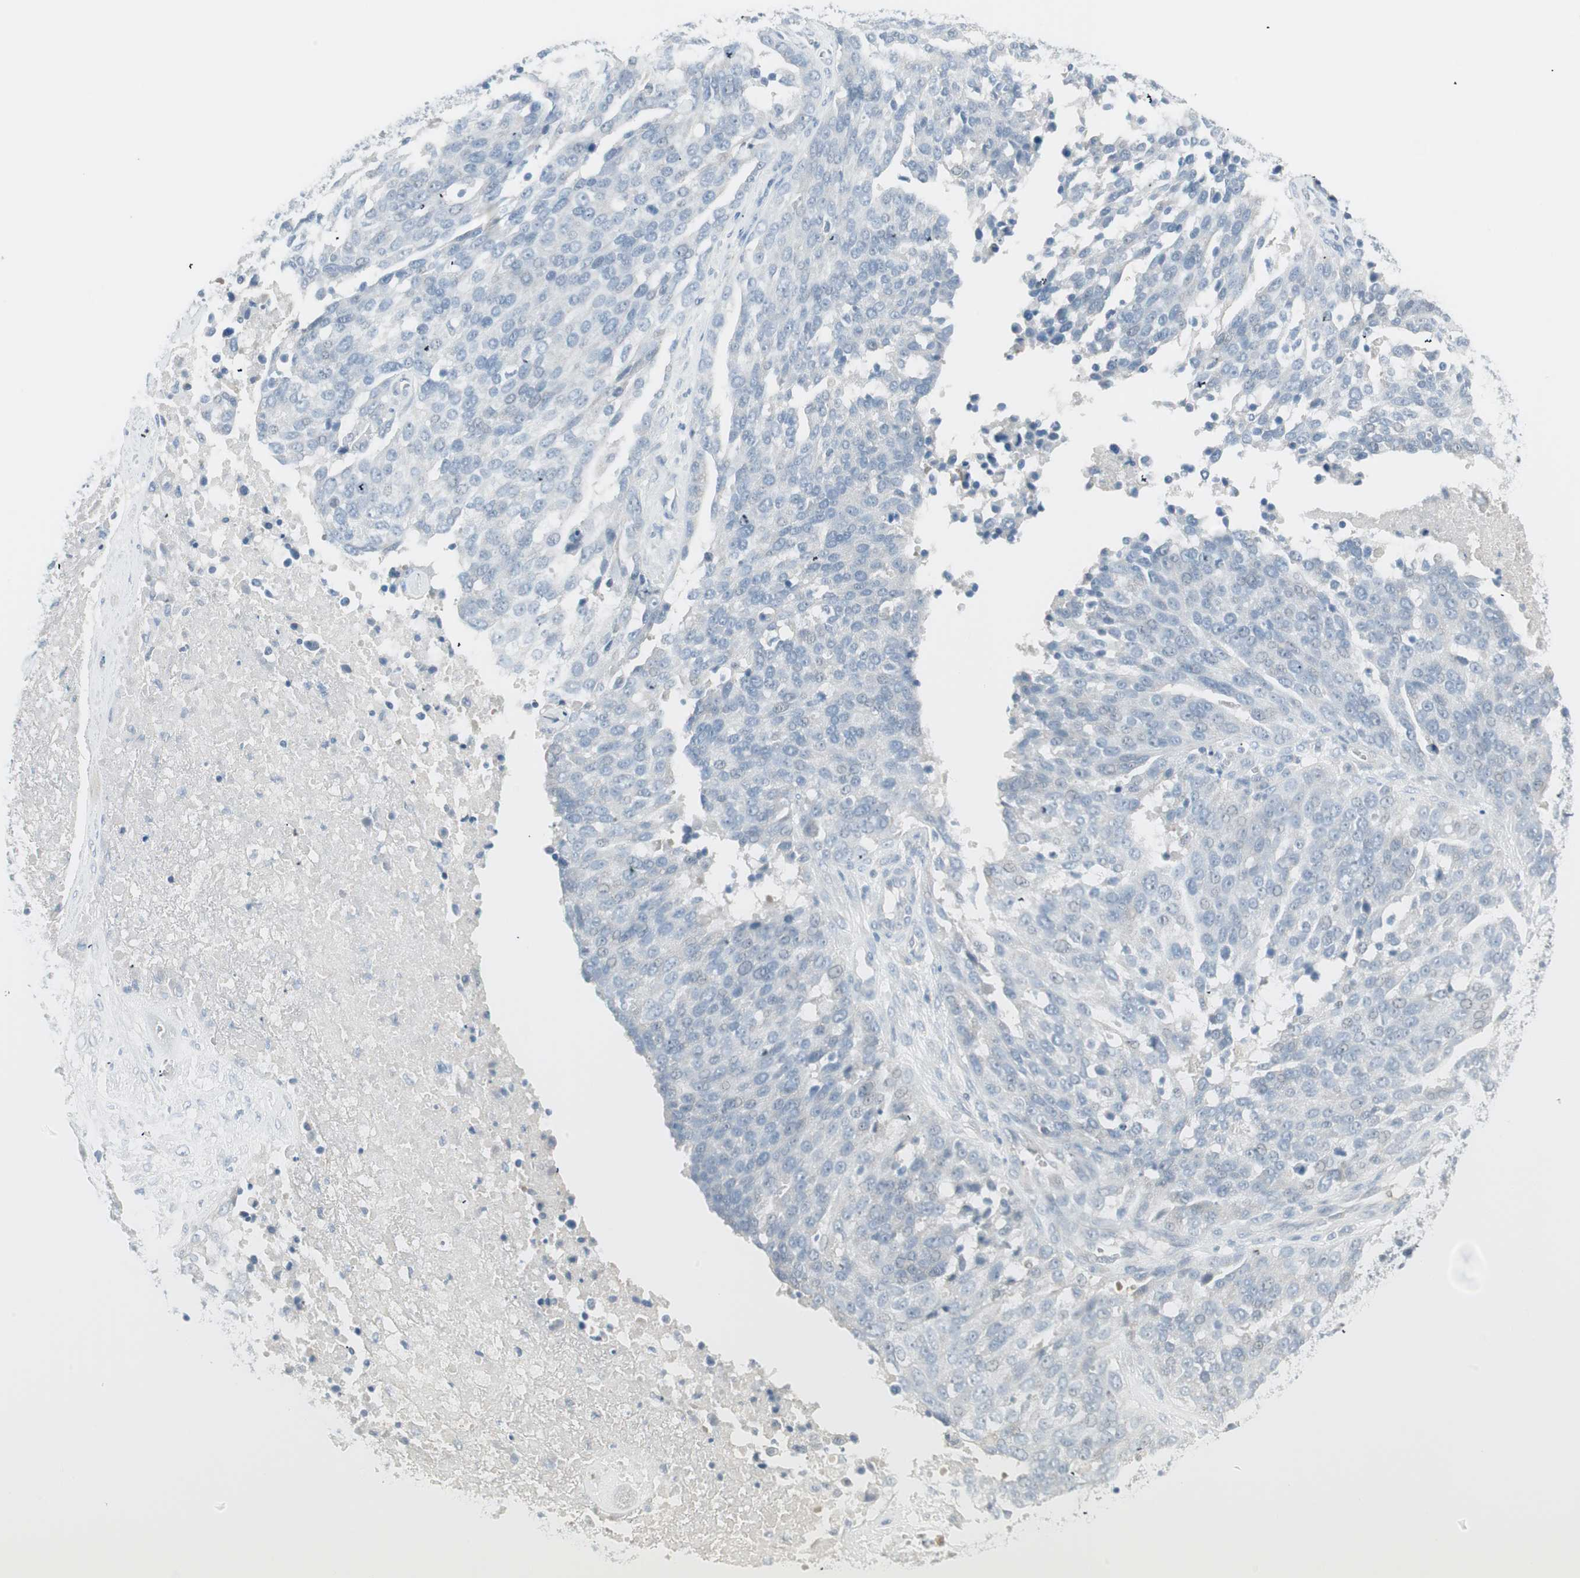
{"staining": {"intensity": "negative", "quantity": "none", "location": "none"}, "tissue": "ovarian cancer", "cell_type": "Tumor cells", "image_type": "cancer", "snomed": [{"axis": "morphology", "description": "Cystadenocarcinoma, serous, NOS"}, {"axis": "topography", "description": "Ovary"}], "caption": "Immunohistochemical staining of human ovarian cancer demonstrates no significant positivity in tumor cells. (Stains: DAB immunohistochemistry (IHC) with hematoxylin counter stain, Microscopy: brightfield microscopy at high magnification).", "gene": "ITLN2", "patient": {"sex": "female", "age": 44}}